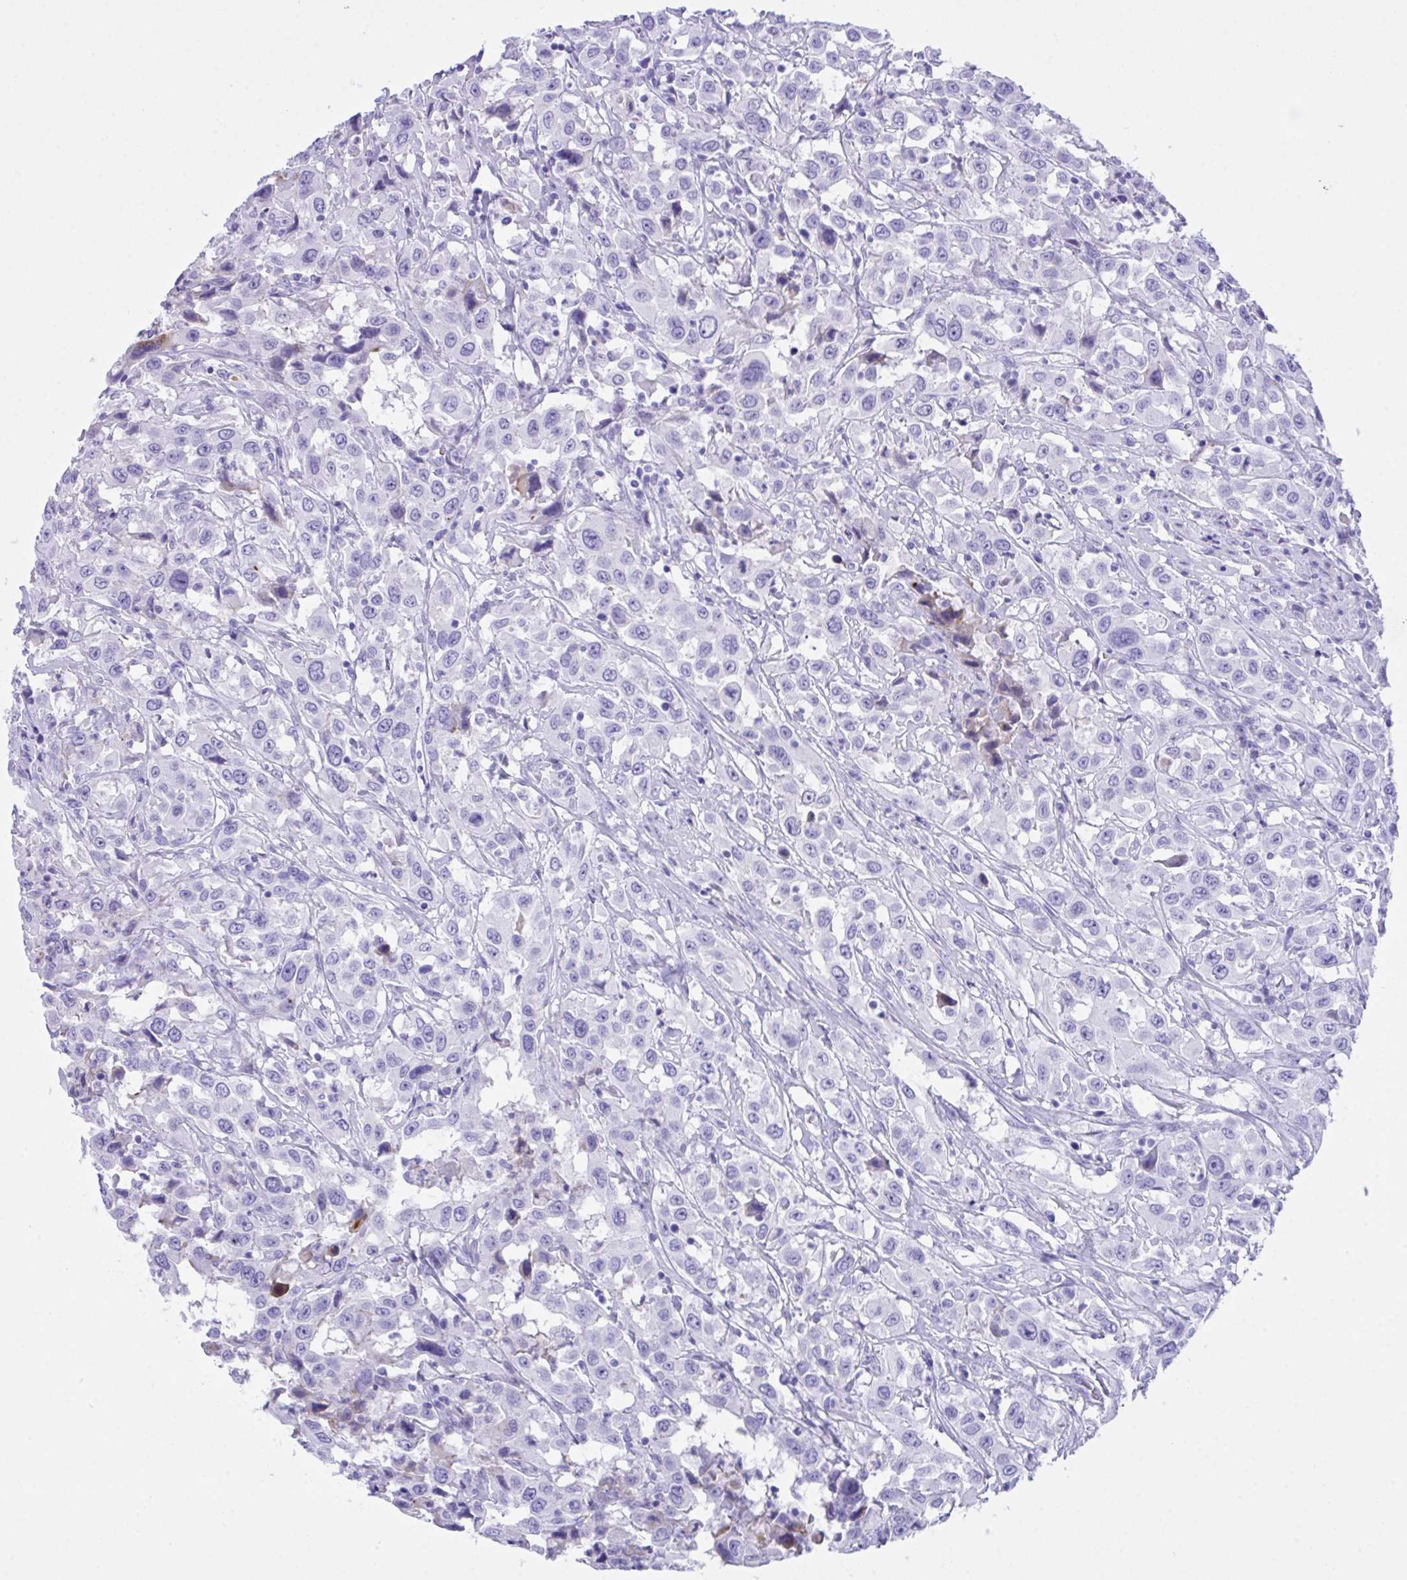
{"staining": {"intensity": "negative", "quantity": "none", "location": "none"}, "tissue": "urothelial cancer", "cell_type": "Tumor cells", "image_type": "cancer", "snomed": [{"axis": "morphology", "description": "Urothelial carcinoma, High grade"}, {"axis": "topography", "description": "Urinary bladder"}], "caption": "IHC histopathology image of human urothelial cancer stained for a protein (brown), which exhibits no expression in tumor cells. (Brightfield microscopy of DAB (3,3'-diaminobenzidine) IHC at high magnification).", "gene": "BEX5", "patient": {"sex": "male", "age": 61}}